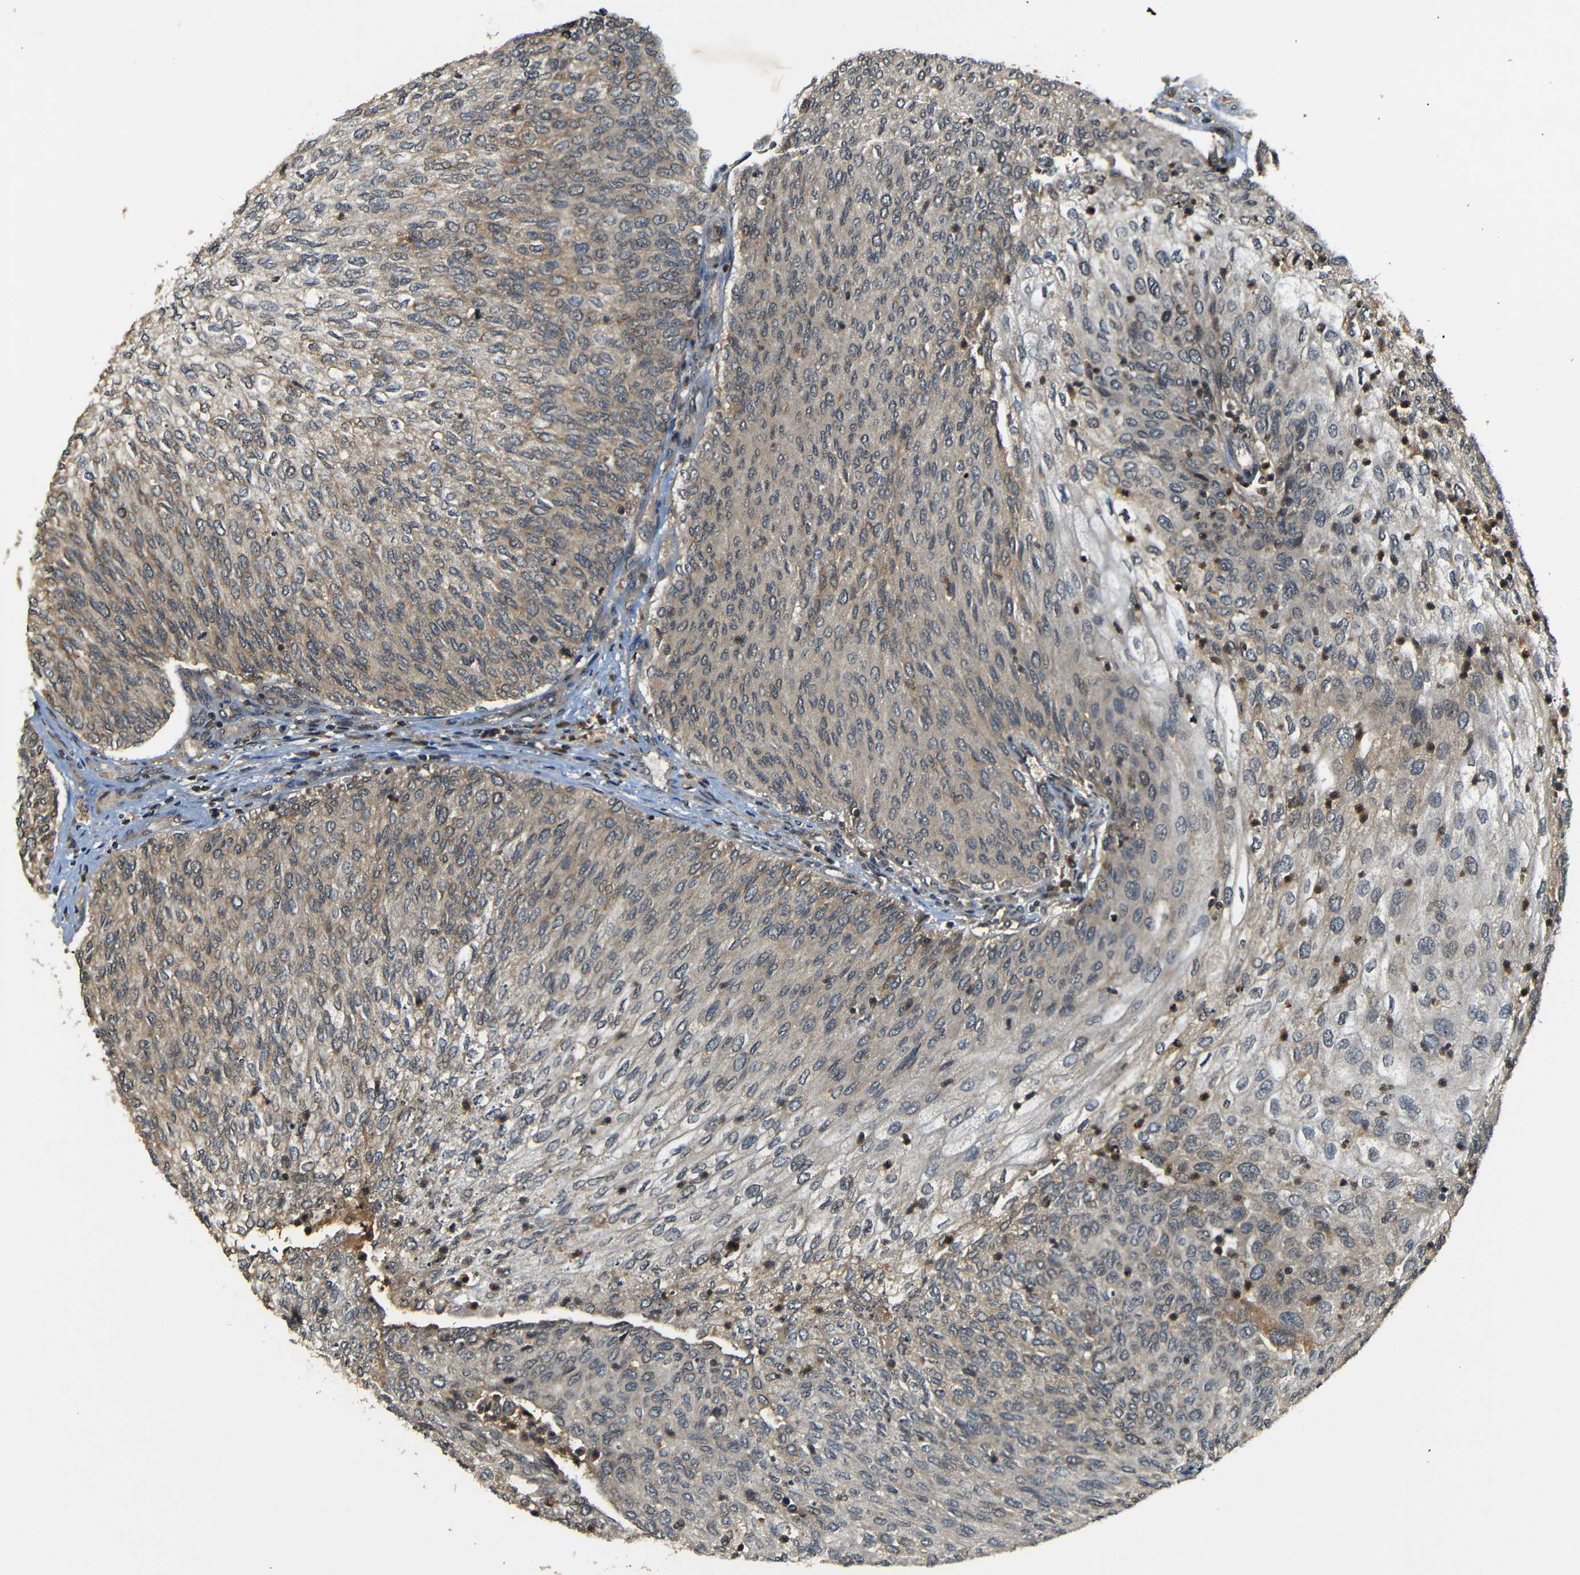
{"staining": {"intensity": "weak", "quantity": "25%-75%", "location": "cytoplasmic/membranous"}, "tissue": "urothelial cancer", "cell_type": "Tumor cells", "image_type": "cancer", "snomed": [{"axis": "morphology", "description": "Urothelial carcinoma, Low grade"}, {"axis": "topography", "description": "Urinary bladder"}], "caption": "The image demonstrates a brown stain indicating the presence of a protein in the cytoplasmic/membranous of tumor cells in low-grade urothelial carcinoma. (IHC, brightfield microscopy, high magnification).", "gene": "TANK", "patient": {"sex": "female", "age": 79}}